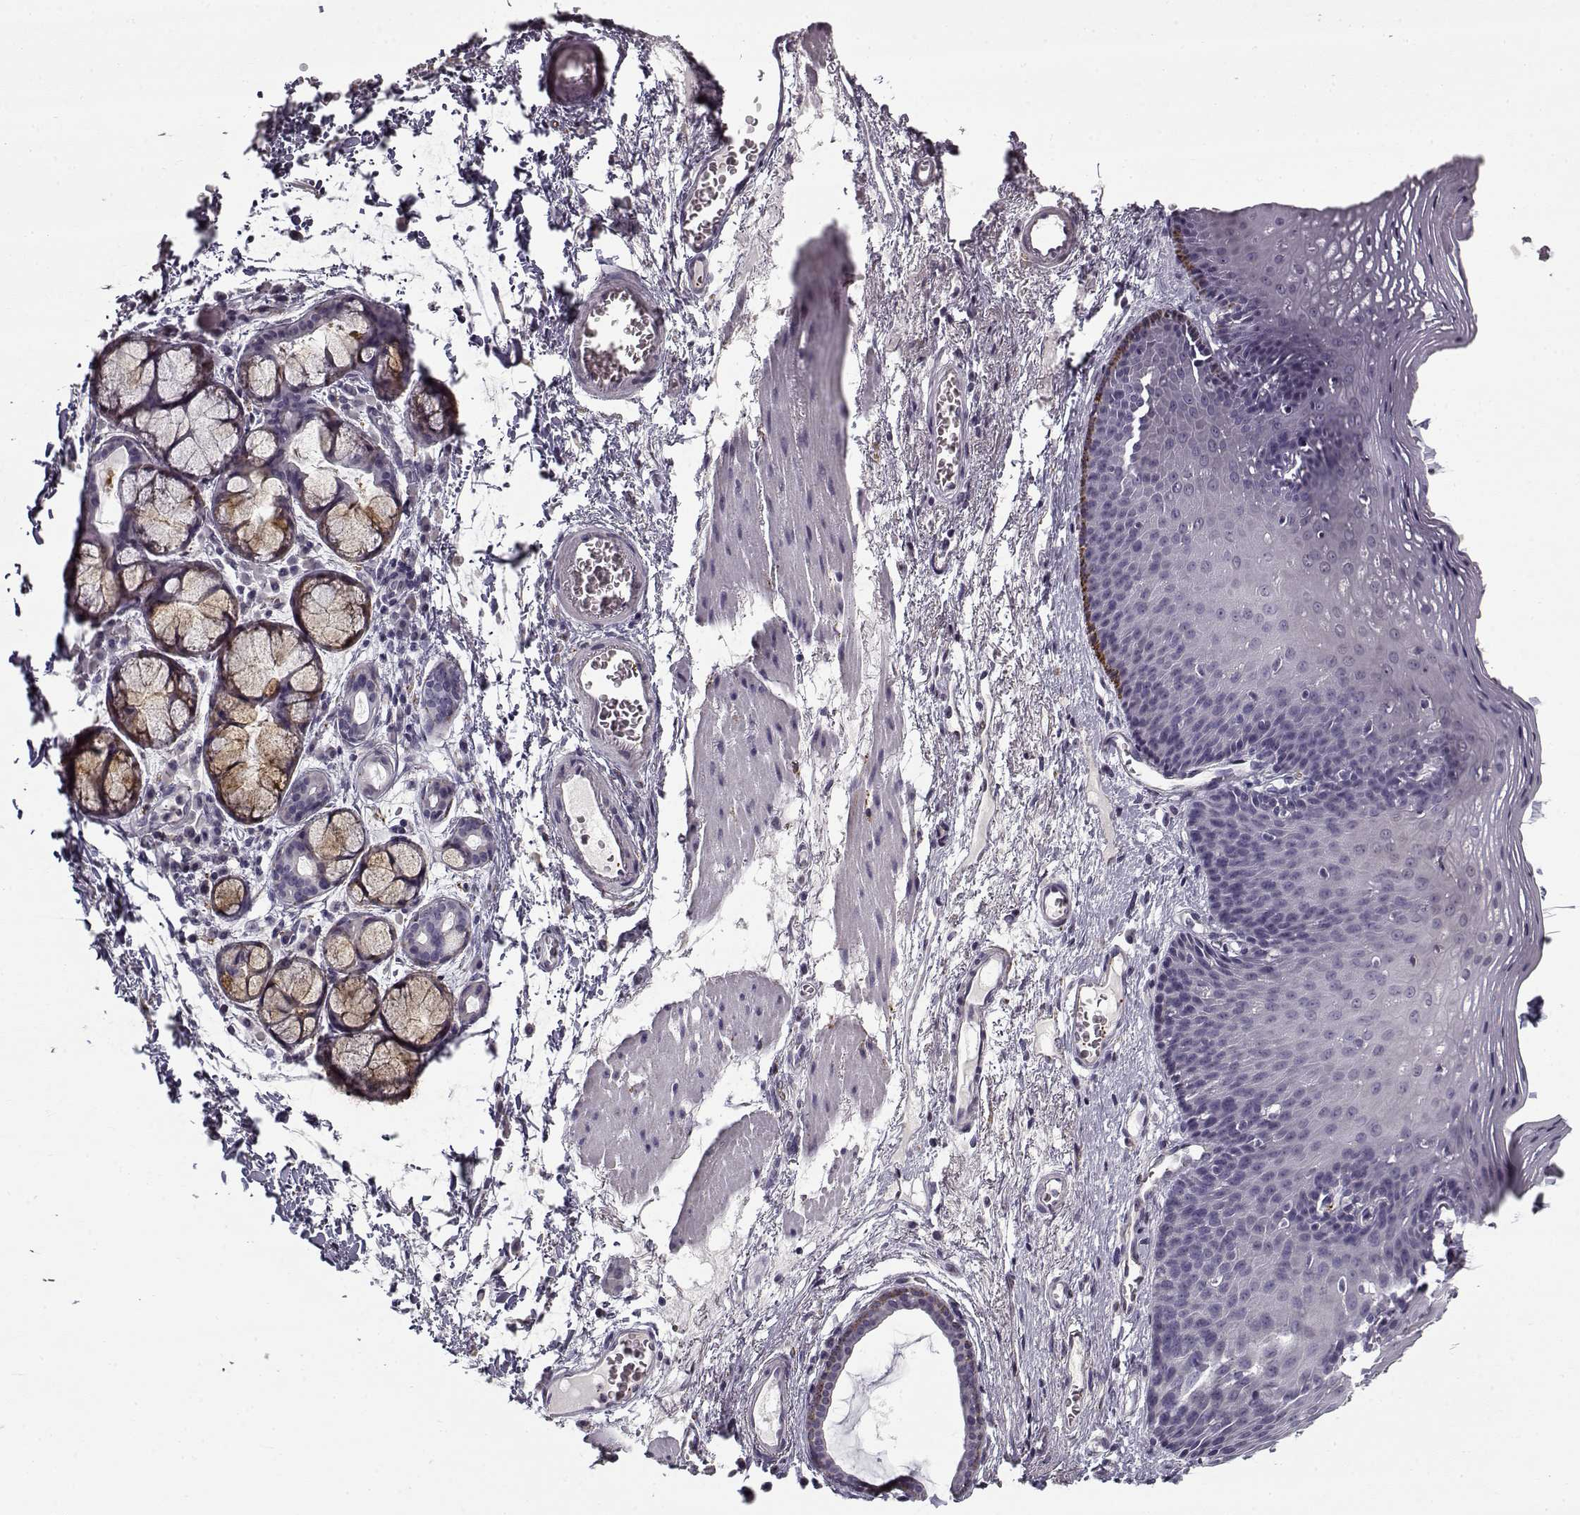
{"staining": {"intensity": "negative", "quantity": "none", "location": "none"}, "tissue": "esophagus", "cell_type": "Squamous epithelial cells", "image_type": "normal", "snomed": [{"axis": "morphology", "description": "Normal tissue, NOS"}, {"axis": "topography", "description": "Esophagus"}], "caption": "The image reveals no significant expression in squamous epithelial cells of esophagus.", "gene": "SNCA", "patient": {"sex": "male", "age": 76}}